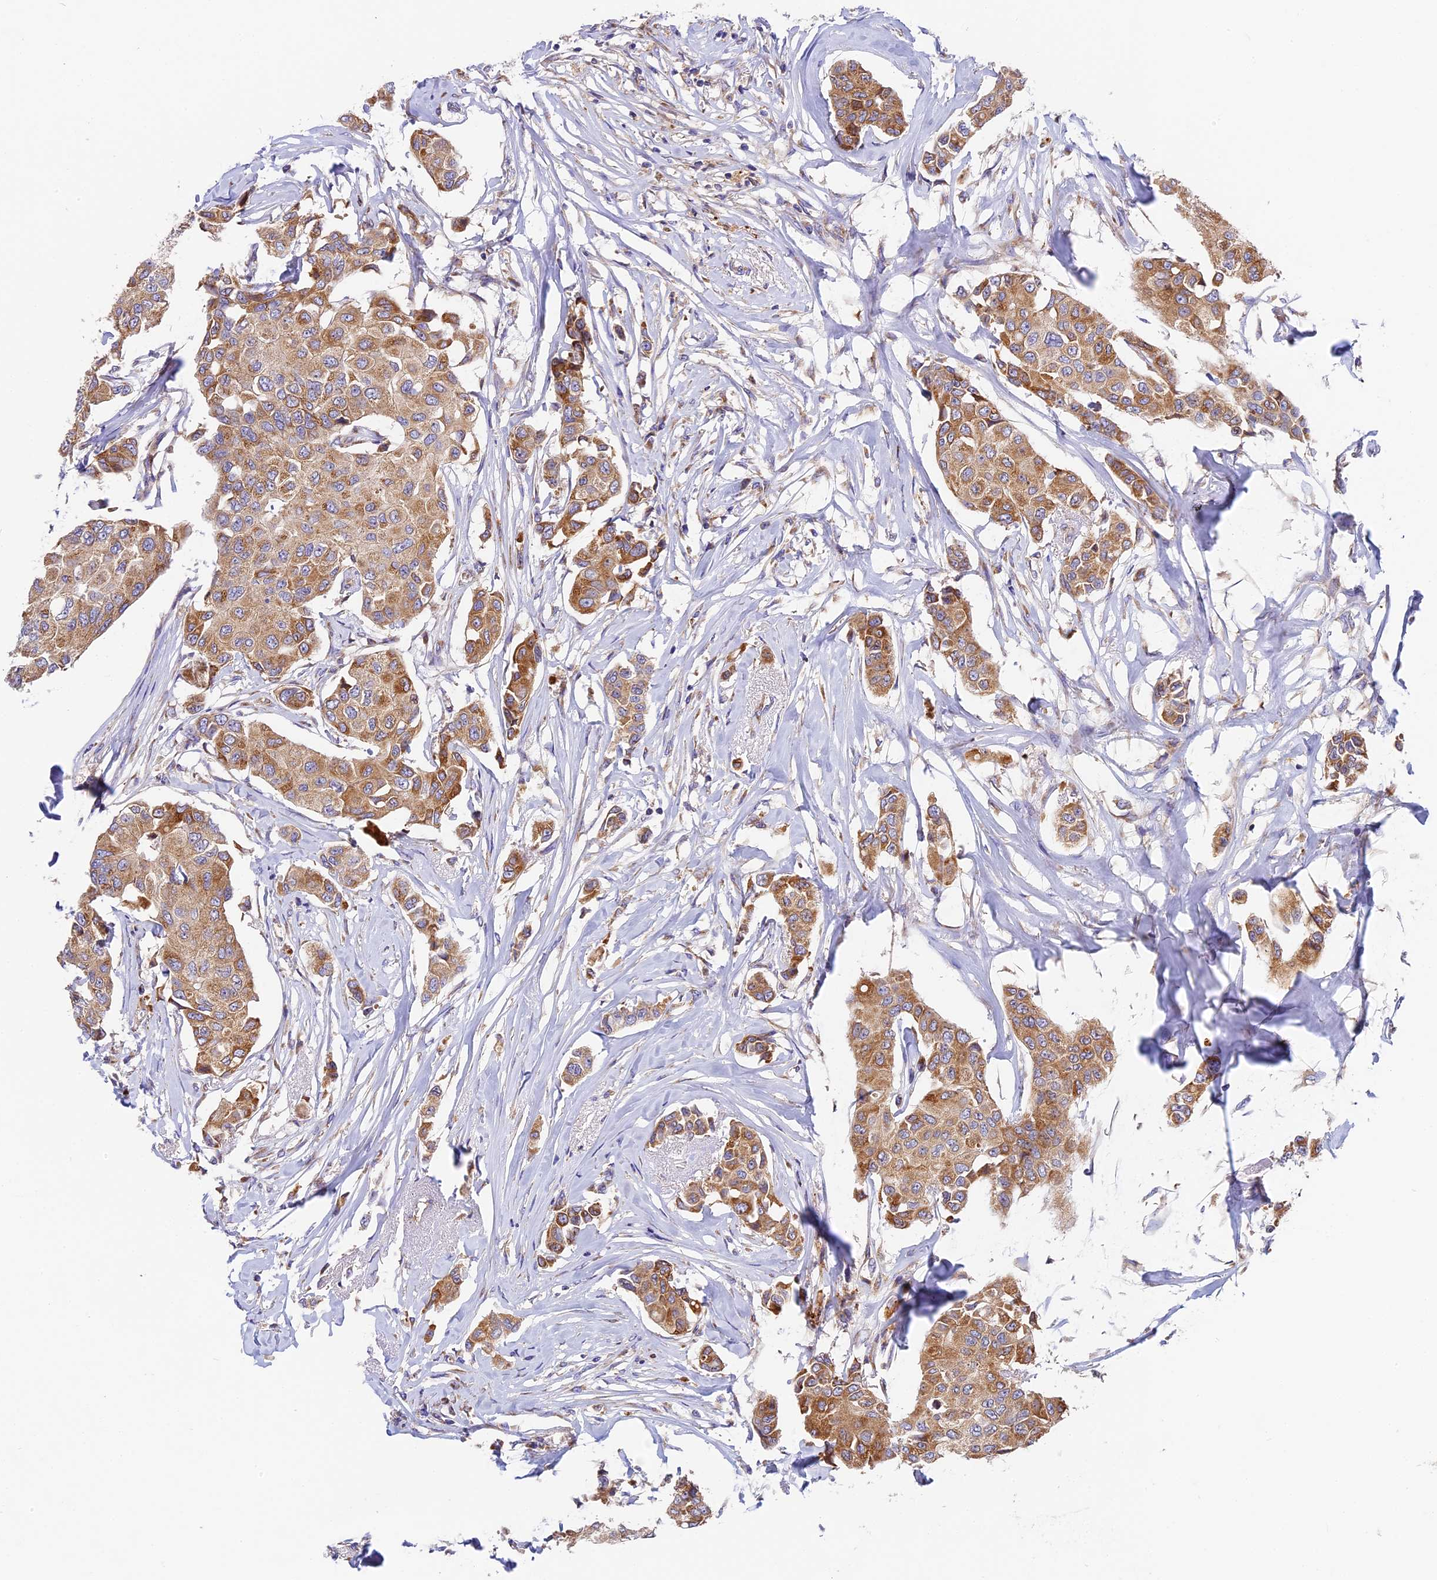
{"staining": {"intensity": "moderate", "quantity": ">75%", "location": "cytoplasmic/membranous"}, "tissue": "breast cancer", "cell_type": "Tumor cells", "image_type": "cancer", "snomed": [{"axis": "morphology", "description": "Duct carcinoma"}, {"axis": "topography", "description": "Breast"}], "caption": "Immunohistochemical staining of human invasive ductal carcinoma (breast) shows moderate cytoplasmic/membranous protein positivity in about >75% of tumor cells.", "gene": "MRAS", "patient": {"sex": "female", "age": 80}}